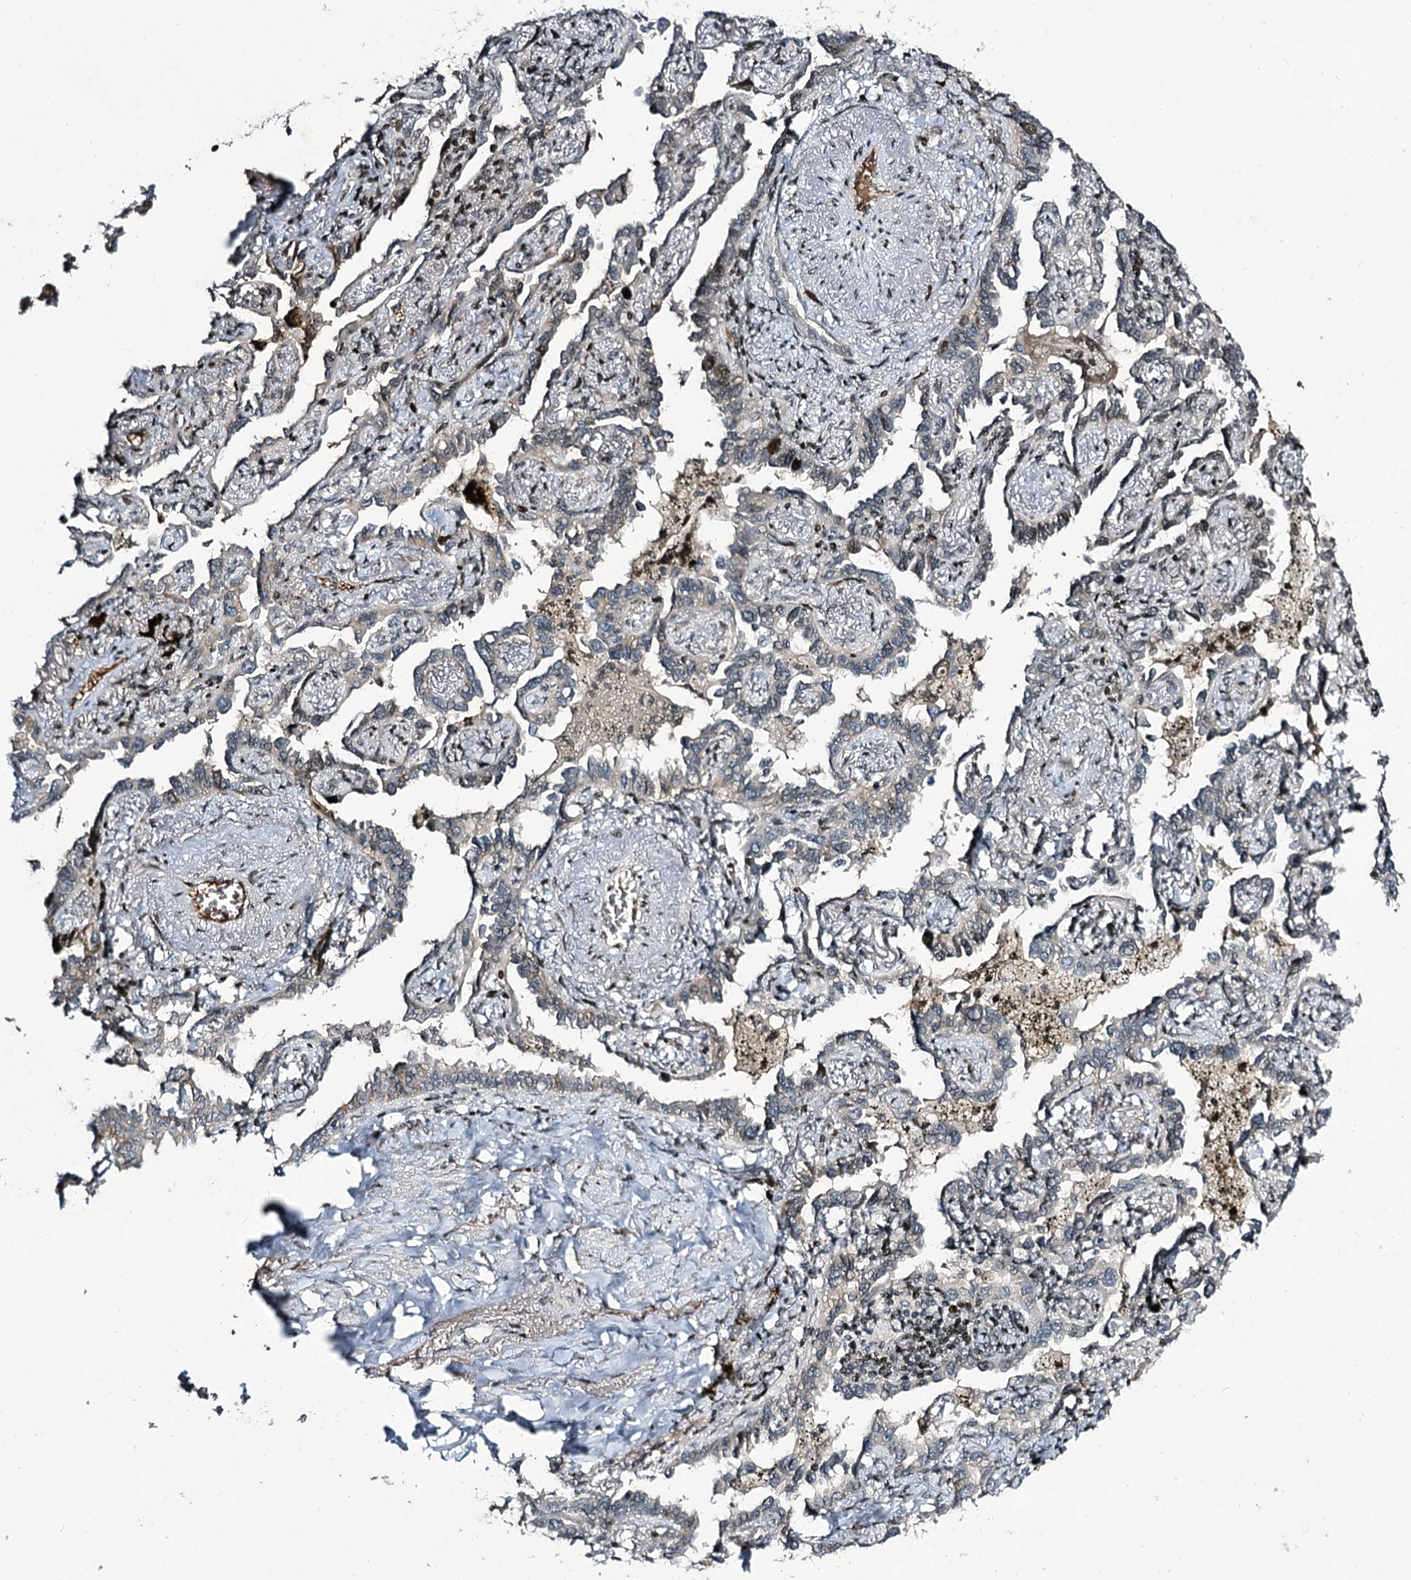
{"staining": {"intensity": "negative", "quantity": "none", "location": "none"}, "tissue": "lung cancer", "cell_type": "Tumor cells", "image_type": "cancer", "snomed": [{"axis": "morphology", "description": "Adenocarcinoma, NOS"}, {"axis": "topography", "description": "Lung"}], "caption": "High power microscopy photomicrograph of an immunohistochemistry micrograph of adenocarcinoma (lung), revealing no significant positivity in tumor cells. (DAB (3,3'-diaminobenzidine) immunohistochemistry (IHC) with hematoxylin counter stain).", "gene": "ITFG2", "patient": {"sex": "male", "age": 67}}